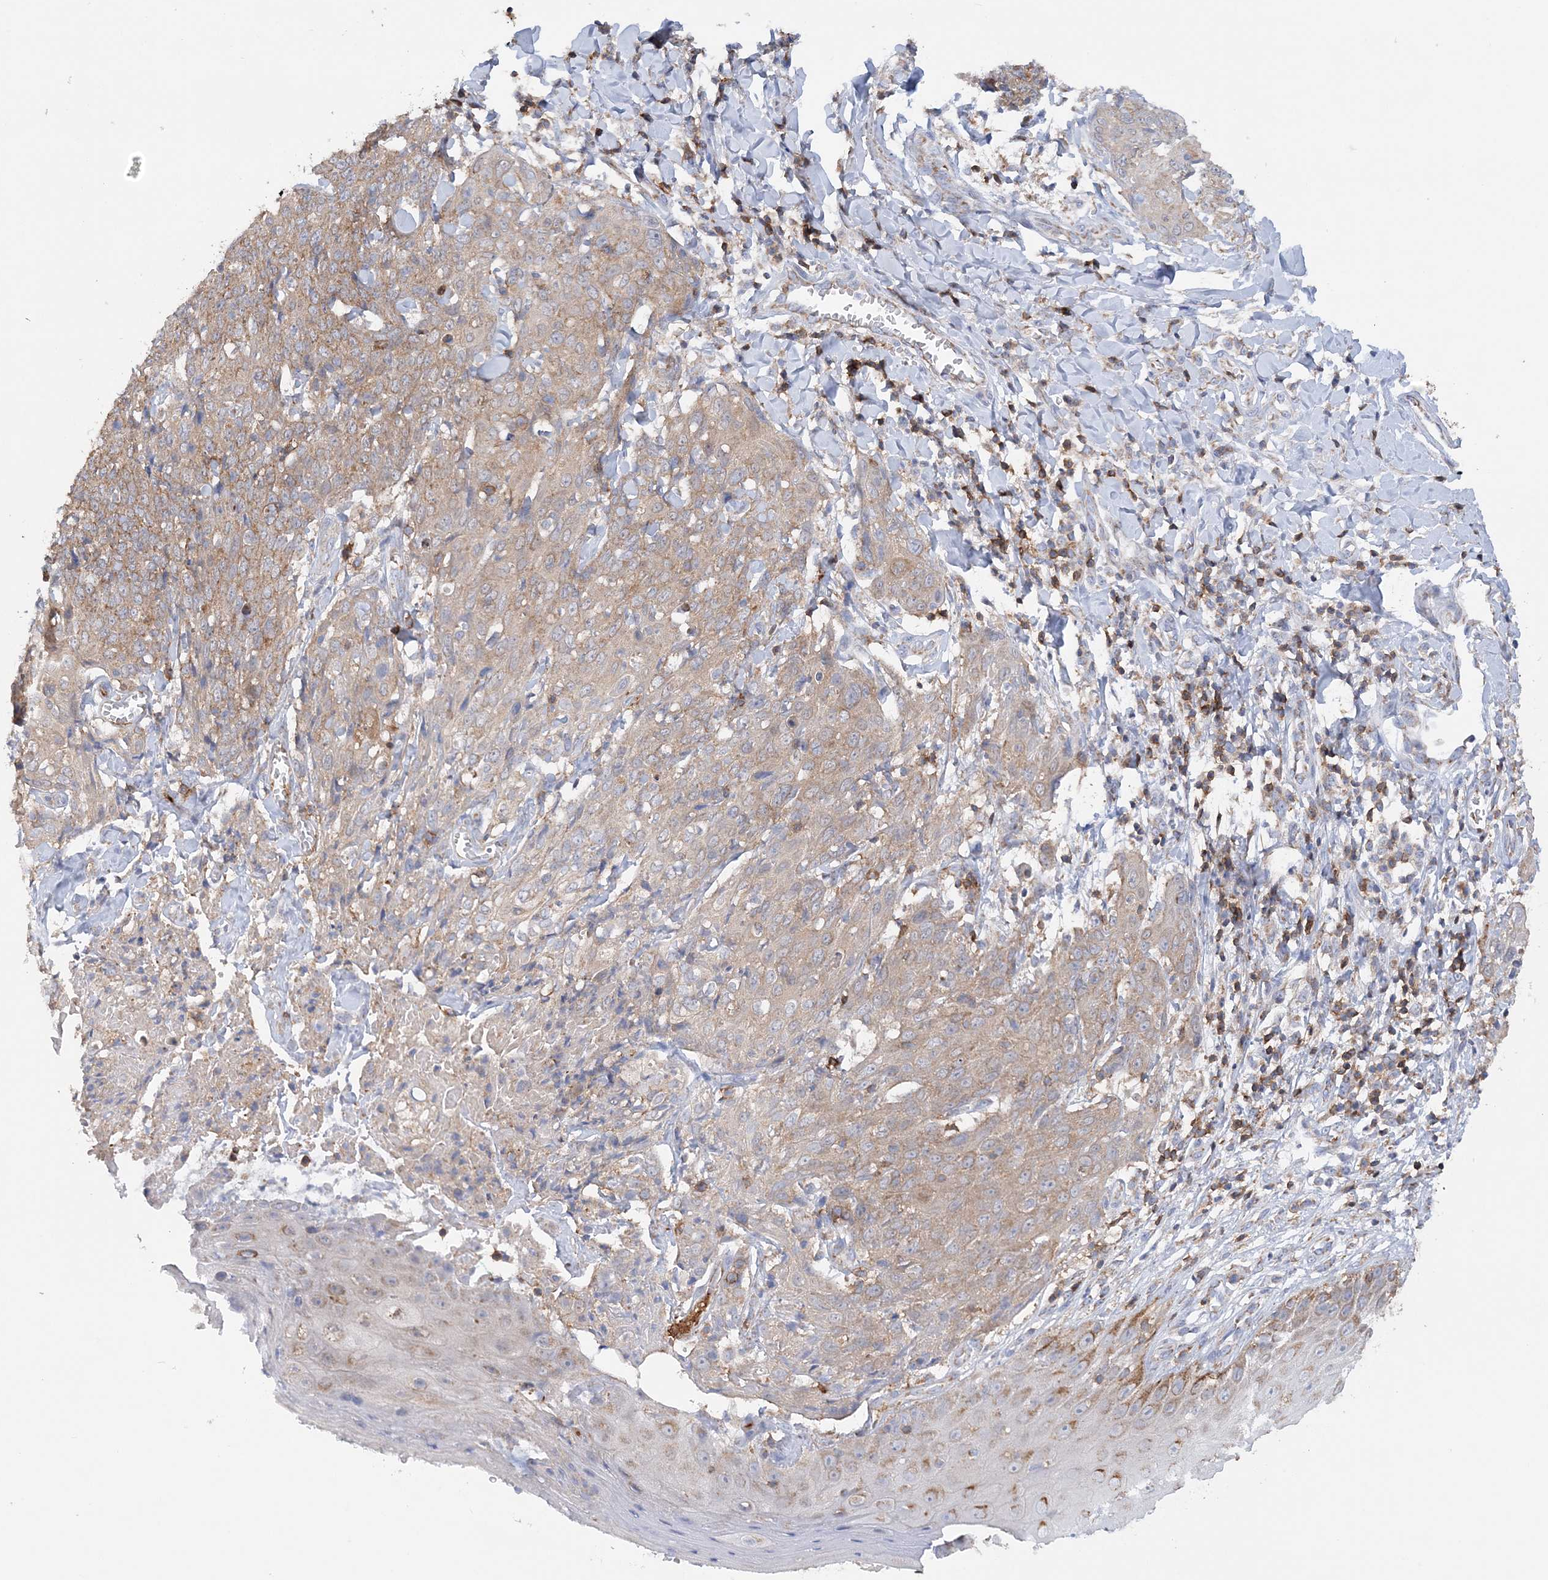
{"staining": {"intensity": "moderate", "quantity": "25%-75%", "location": "cytoplasmic/membranous"}, "tissue": "skin cancer", "cell_type": "Tumor cells", "image_type": "cancer", "snomed": [{"axis": "morphology", "description": "Squamous cell carcinoma, NOS"}, {"axis": "topography", "description": "Skin"}, {"axis": "topography", "description": "Vulva"}], "caption": "Protein positivity by immunohistochemistry (IHC) displays moderate cytoplasmic/membranous positivity in about 25%-75% of tumor cells in skin cancer.", "gene": "TTC32", "patient": {"sex": "female", "age": 85}}